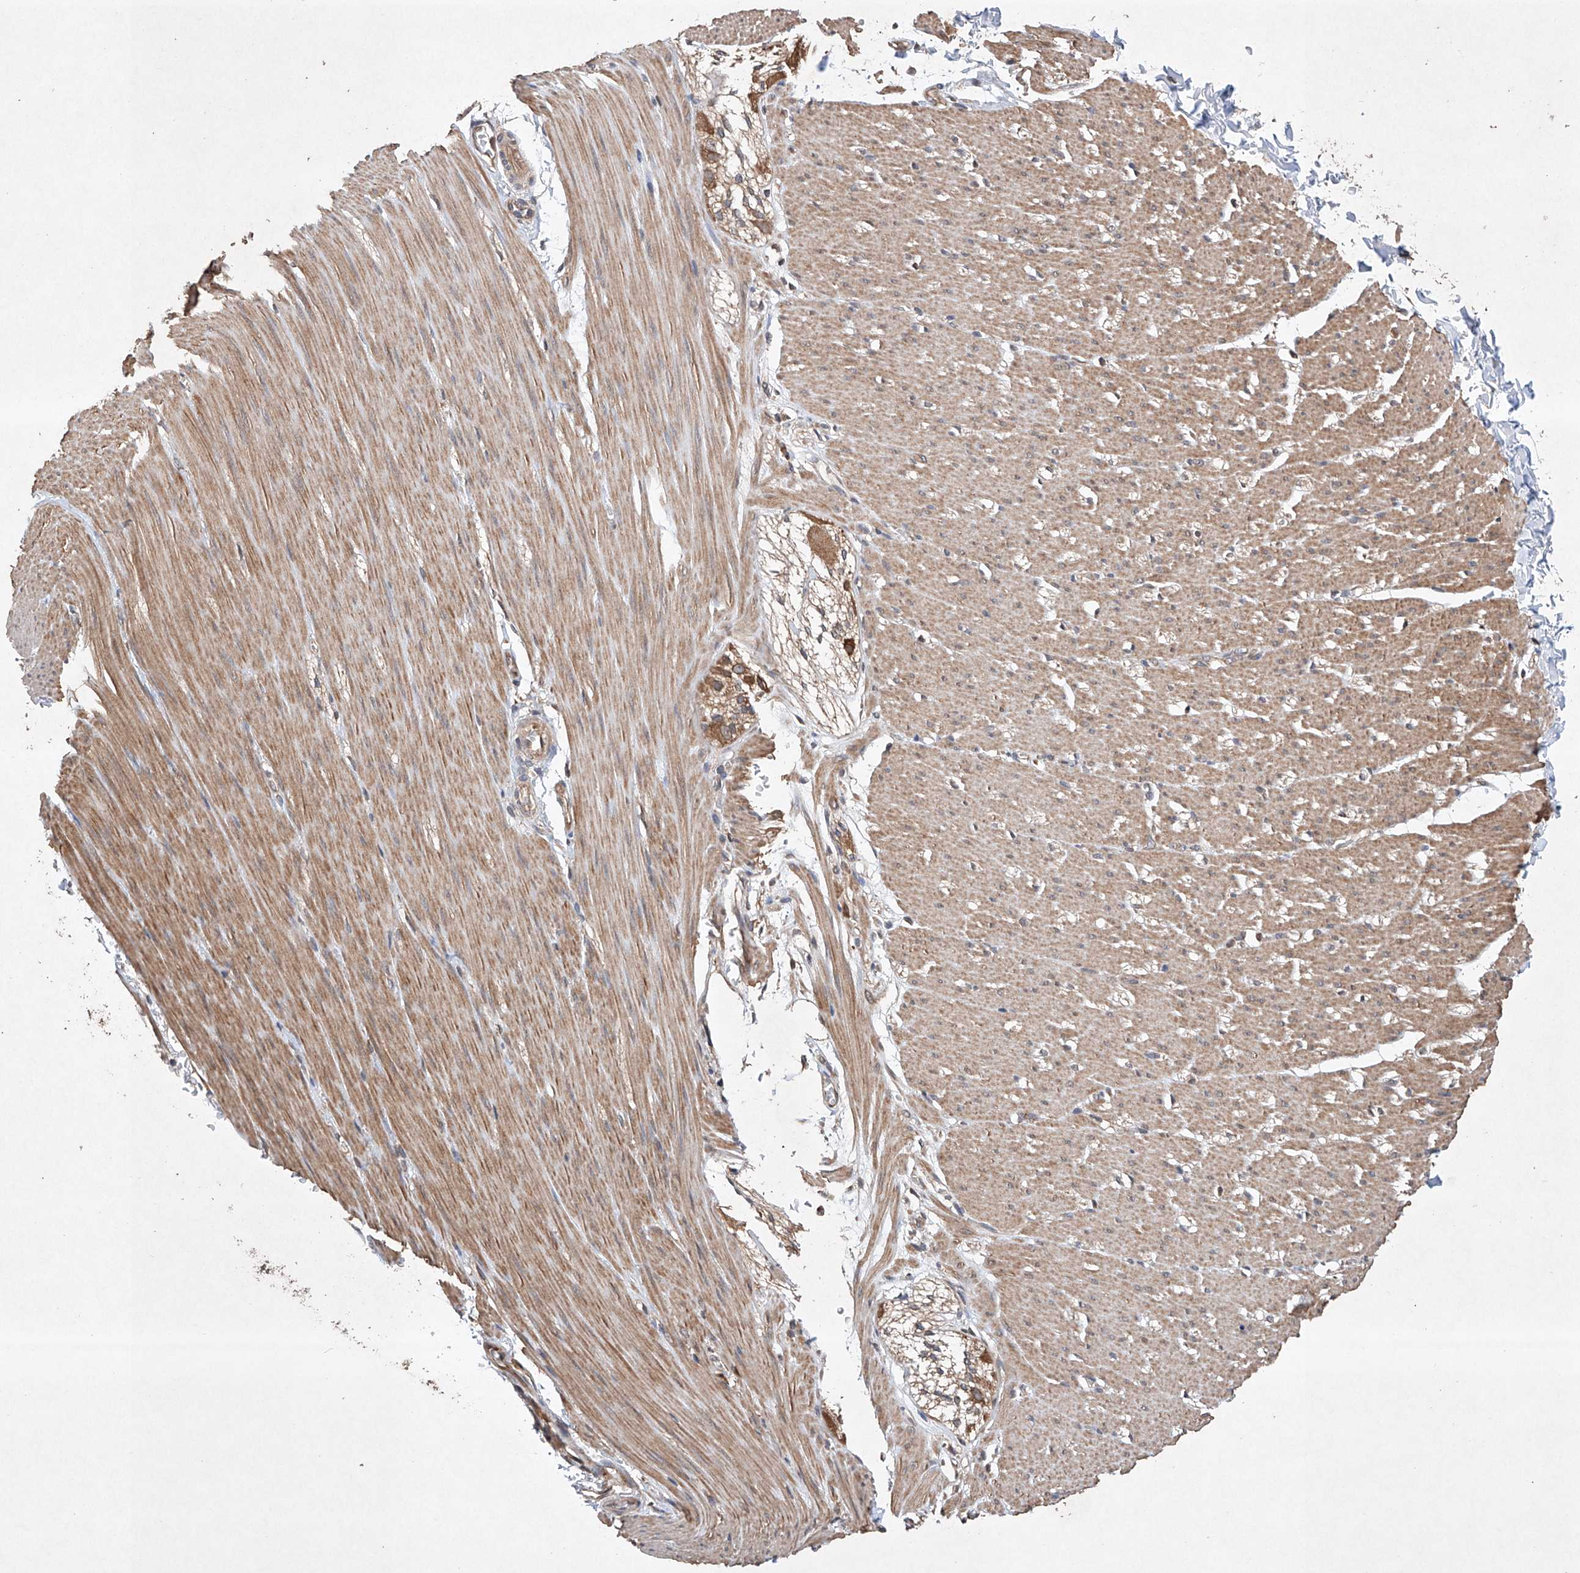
{"staining": {"intensity": "moderate", "quantity": ">75%", "location": "cytoplasmic/membranous"}, "tissue": "smooth muscle", "cell_type": "Smooth muscle cells", "image_type": "normal", "snomed": [{"axis": "morphology", "description": "Normal tissue, NOS"}, {"axis": "morphology", "description": "Adenocarcinoma, NOS"}, {"axis": "topography", "description": "Colon"}, {"axis": "topography", "description": "Peripheral nerve tissue"}], "caption": "IHC micrograph of normal smooth muscle: smooth muscle stained using immunohistochemistry reveals medium levels of moderate protein expression localized specifically in the cytoplasmic/membranous of smooth muscle cells, appearing as a cytoplasmic/membranous brown color.", "gene": "LURAP1", "patient": {"sex": "male", "age": 14}}